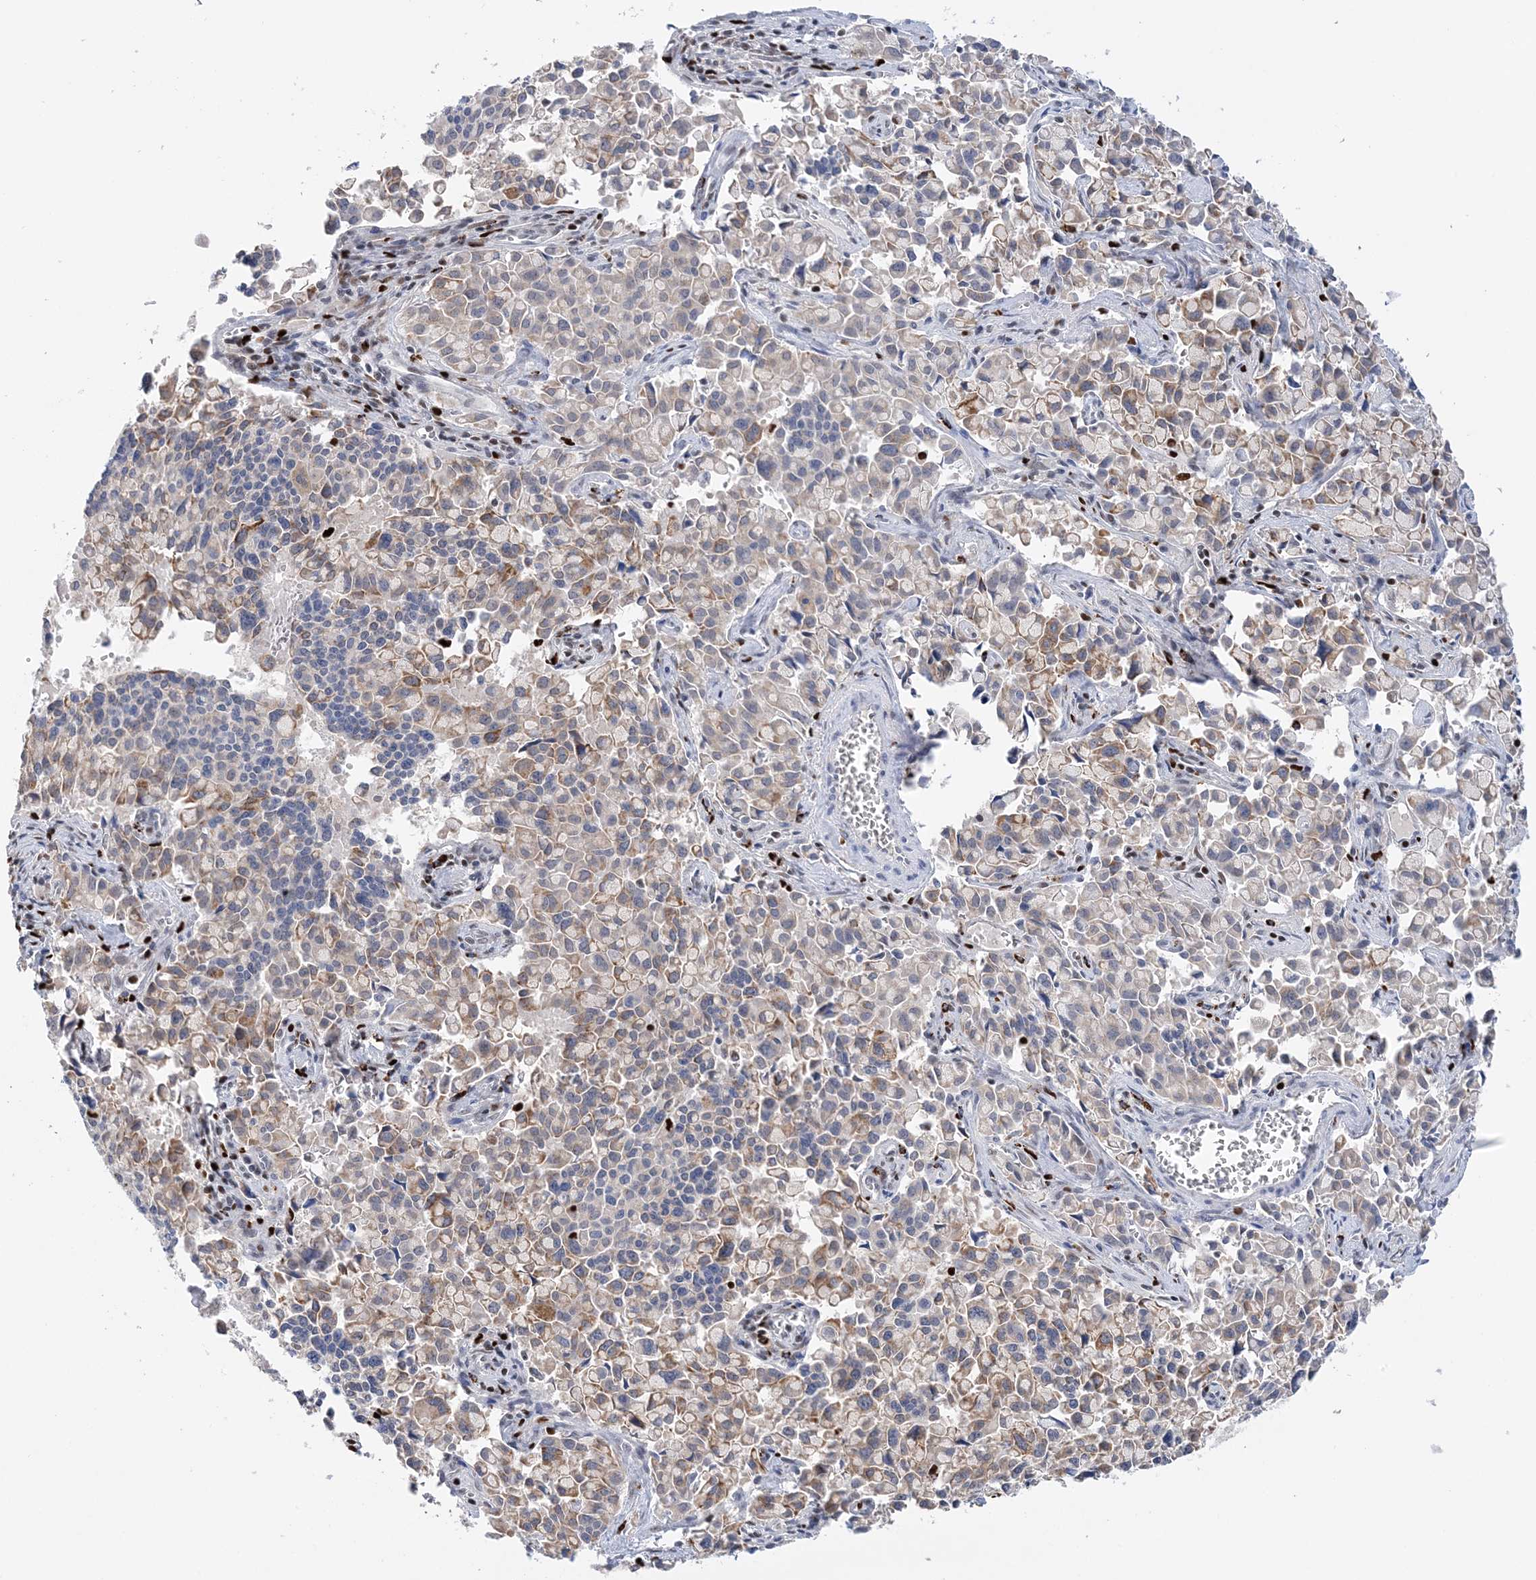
{"staining": {"intensity": "moderate", "quantity": "<25%", "location": "cytoplasmic/membranous"}, "tissue": "pancreatic cancer", "cell_type": "Tumor cells", "image_type": "cancer", "snomed": [{"axis": "morphology", "description": "Adenocarcinoma, NOS"}, {"axis": "topography", "description": "Pancreas"}], "caption": "A low amount of moderate cytoplasmic/membranous expression is appreciated in approximately <25% of tumor cells in adenocarcinoma (pancreatic) tissue.", "gene": "NIT2", "patient": {"sex": "male", "age": 65}}